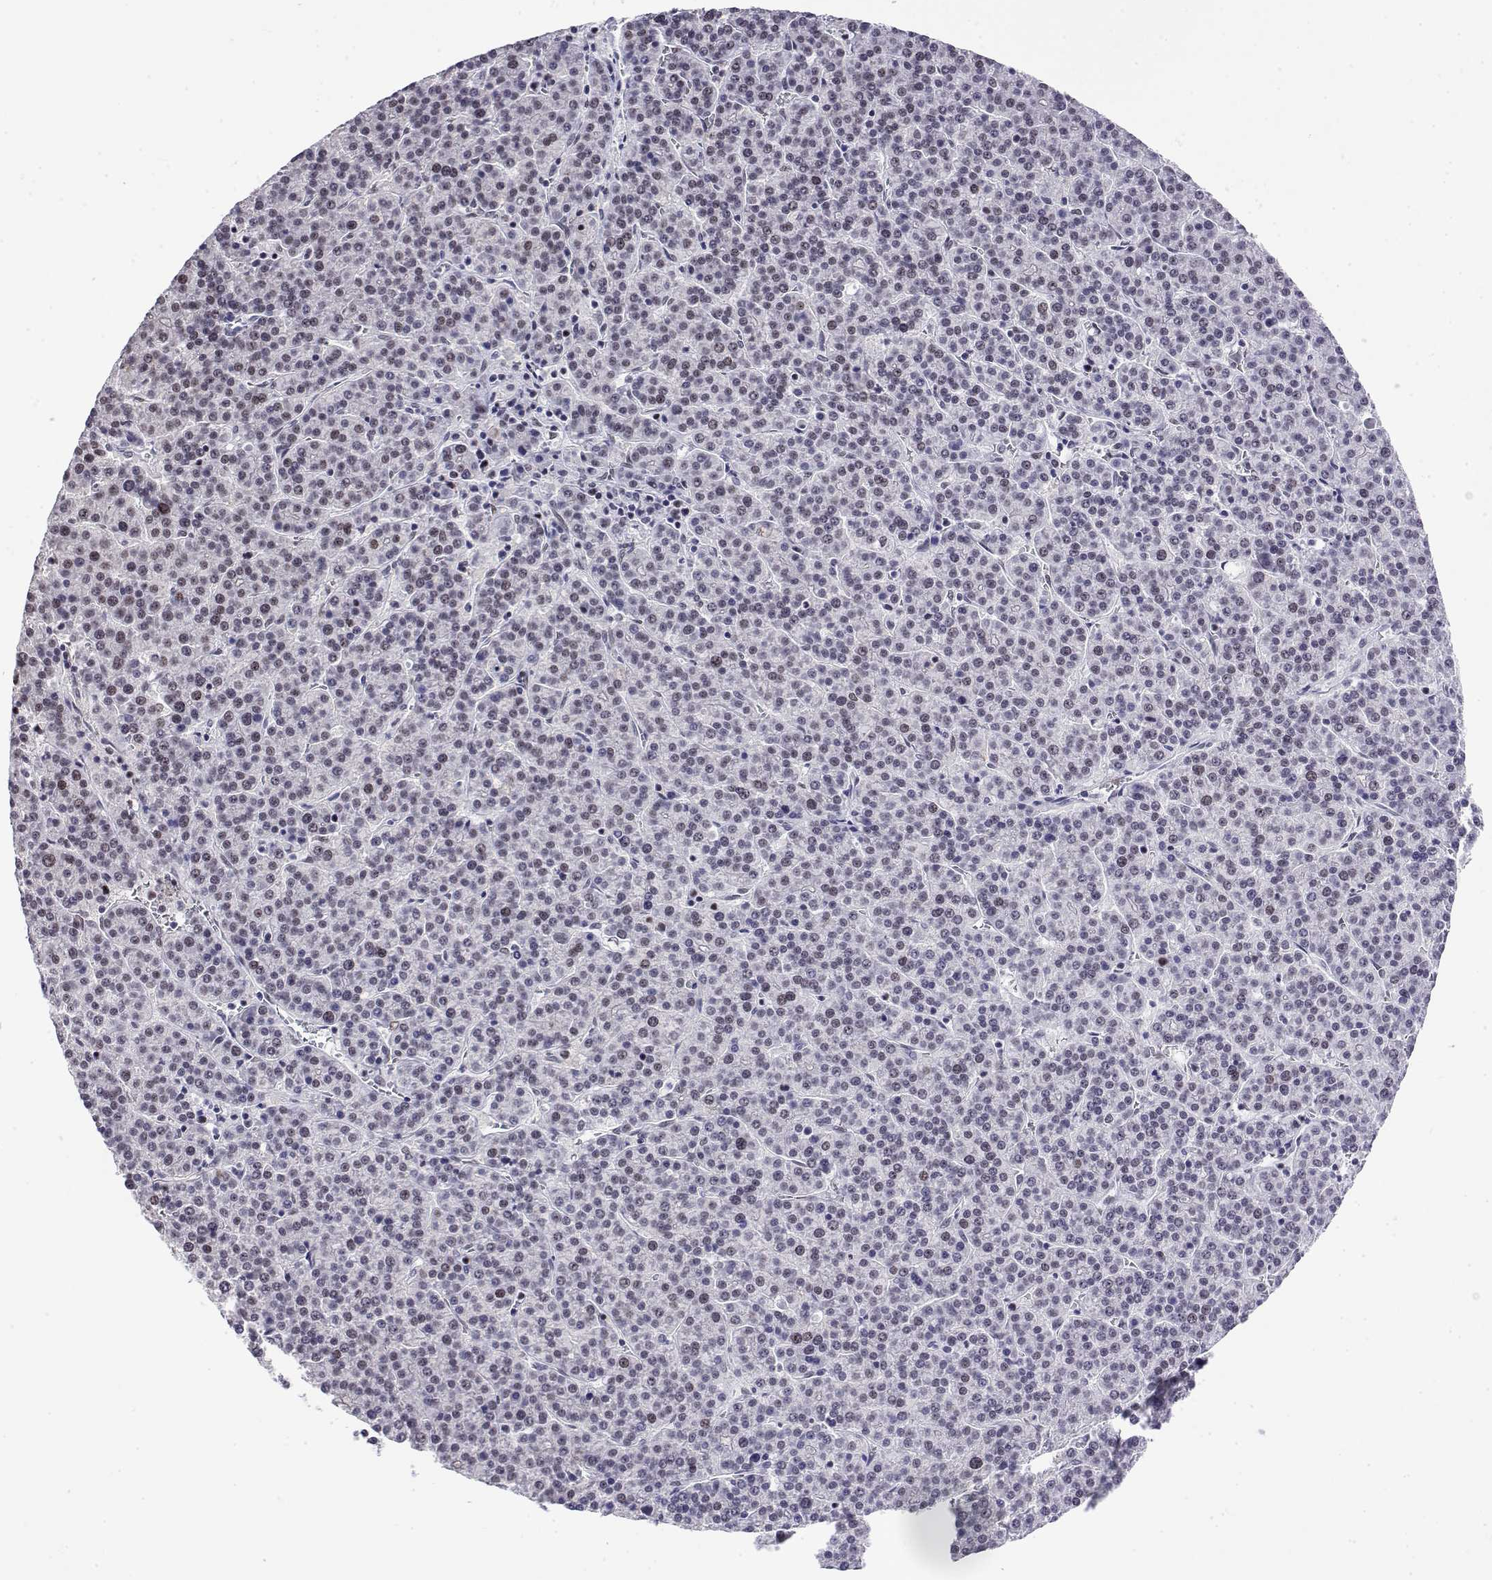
{"staining": {"intensity": "negative", "quantity": "none", "location": "none"}, "tissue": "liver cancer", "cell_type": "Tumor cells", "image_type": "cancer", "snomed": [{"axis": "morphology", "description": "Carcinoma, Hepatocellular, NOS"}, {"axis": "topography", "description": "Liver"}], "caption": "Immunohistochemical staining of human liver cancer displays no significant staining in tumor cells.", "gene": "POLDIP3", "patient": {"sex": "female", "age": 58}}